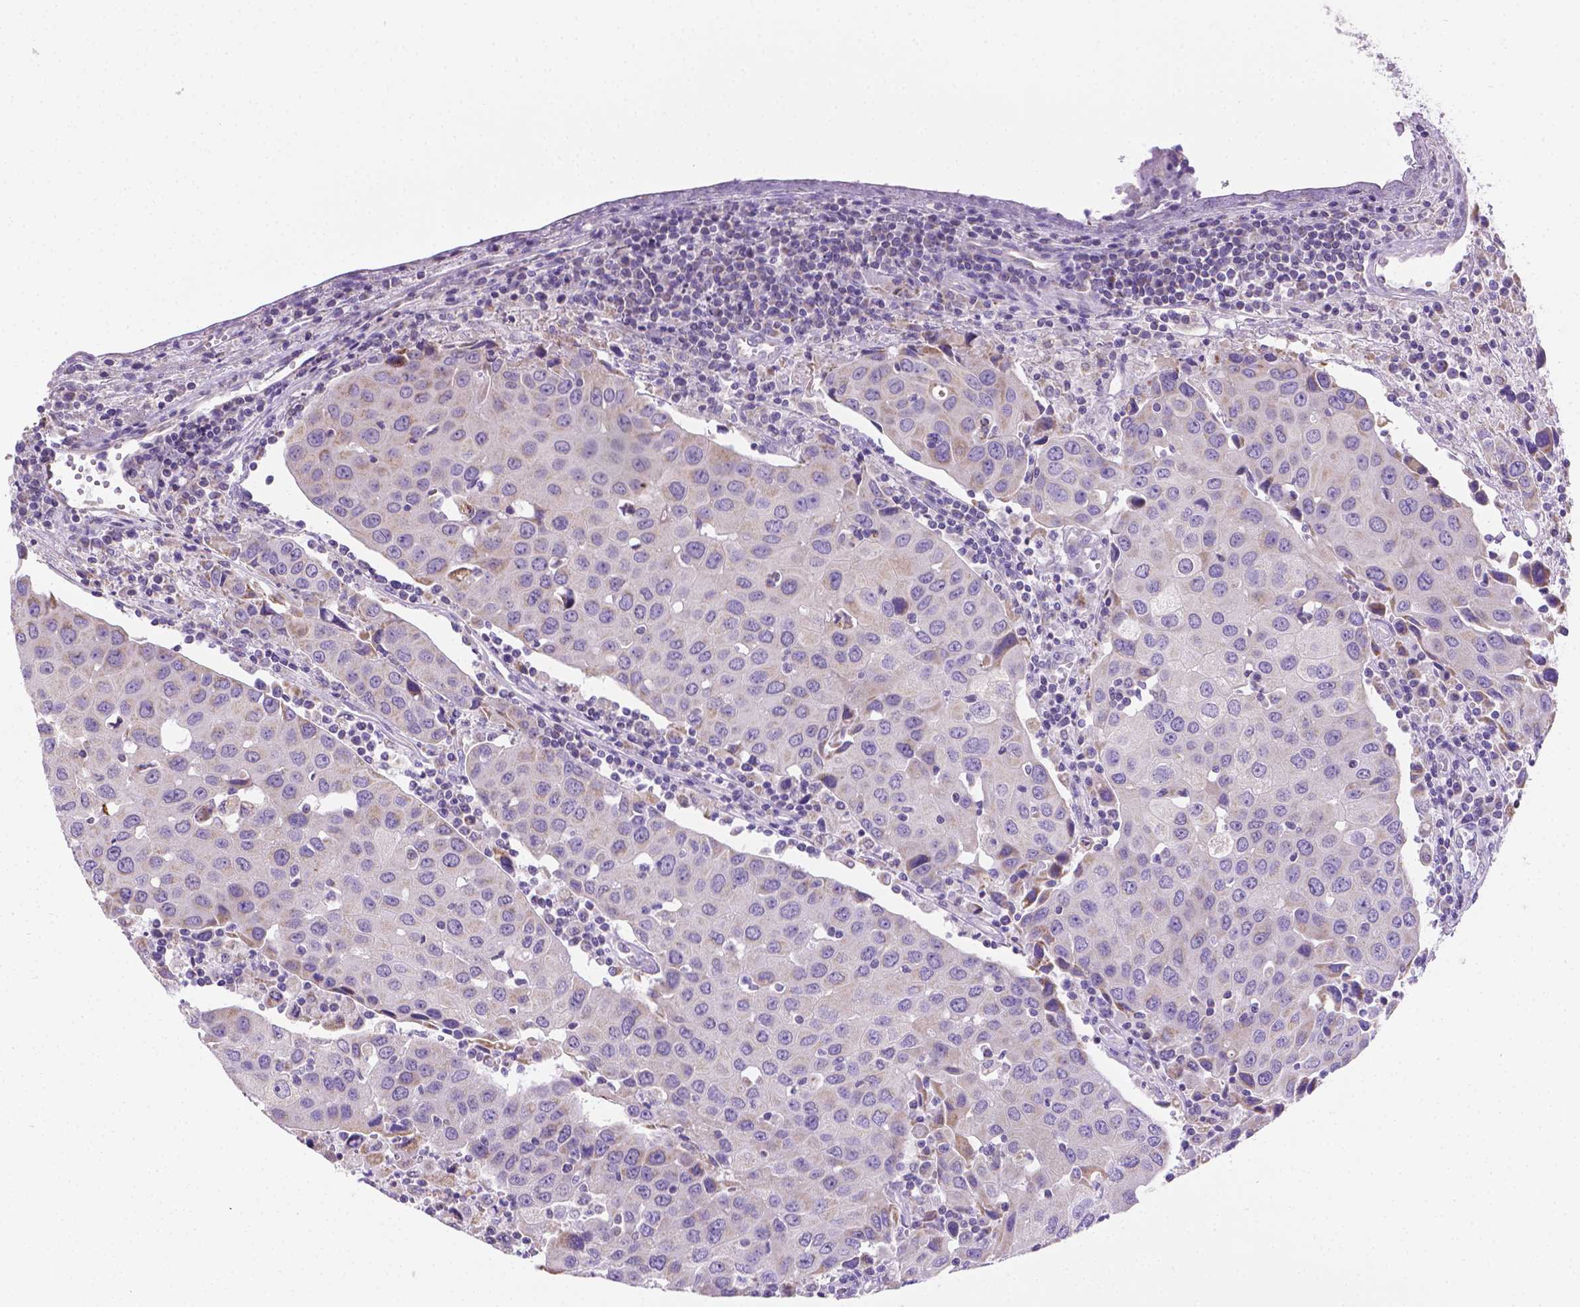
{"staining": {"intensity": "negative", "quantity": "none", "location": "none"}, "tissue": "urothelial cancer", "cell_type": "Tumor cells", "image_type": "cancer", "snomed": [{"axis": "morphology", "description": "Urothelial carcinoma, High grade"}, {"axis": "topography", "description": "Urinary bladder"}], "caption": "DAB (3,3'-diaminobenzidine) immunohistochemical staining of human urothelial cancer displays no significant positivity in tumor cells.", "gene": "CSPG5", "patient": {"sex": "female", "age": 85}}